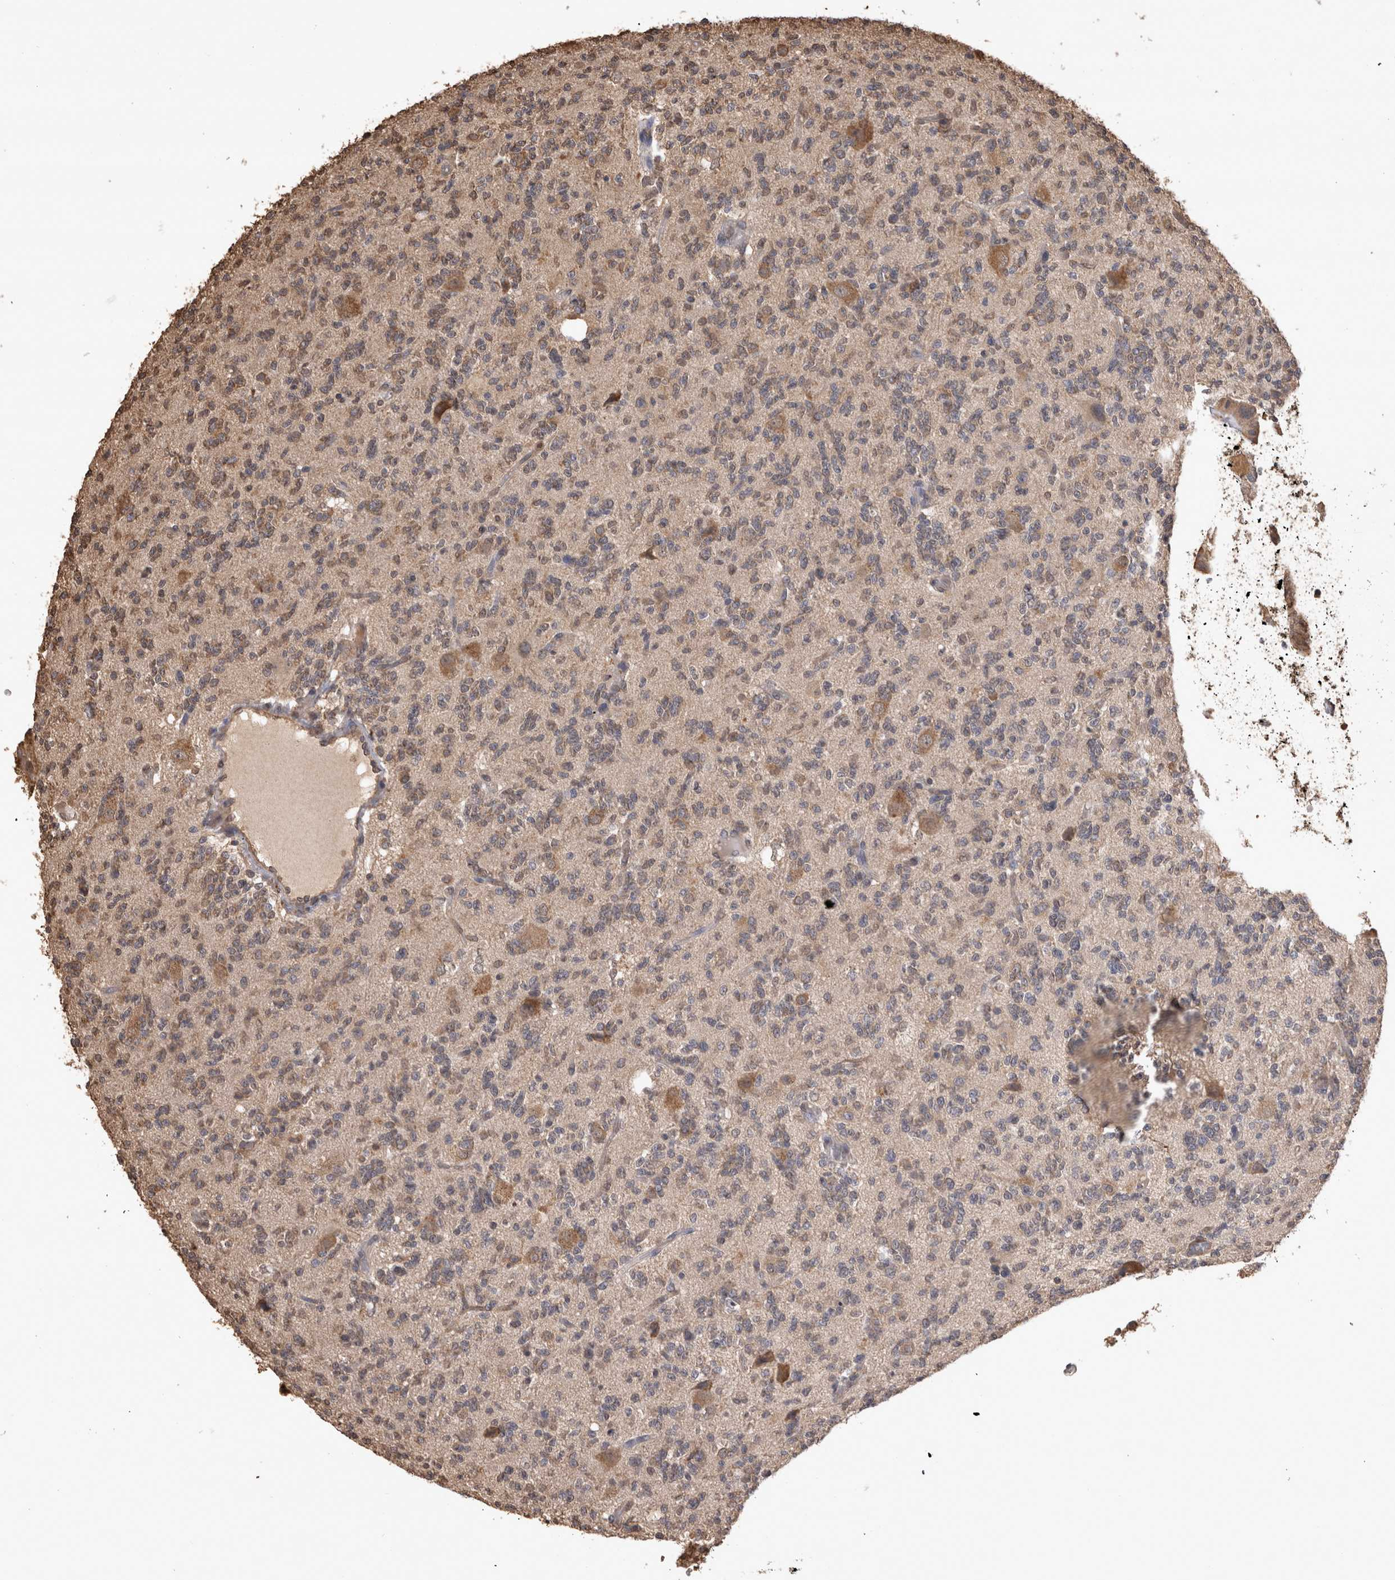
{"staining": {"intensity": "weak", "quantity": "25%-75%", "location": "cytoplasmic/membranous"}, "tissue": "glioma", "cell_type": "Tumor cells", "image_type": "cancer", "snomed": [{"axis": "morphology", "description": "Glioma, malignant, High grade"}, {"axis": "topography", "description": "Brain"}], "caption": "This micrograph shows IHC staining of human high-grade glioma (malignant), with low weak cytoplasmic/membranous staining in about 25%-75% of tumor cells.", "gene": "SOCS5", "patient": {"sex": "female", "age": 62}}